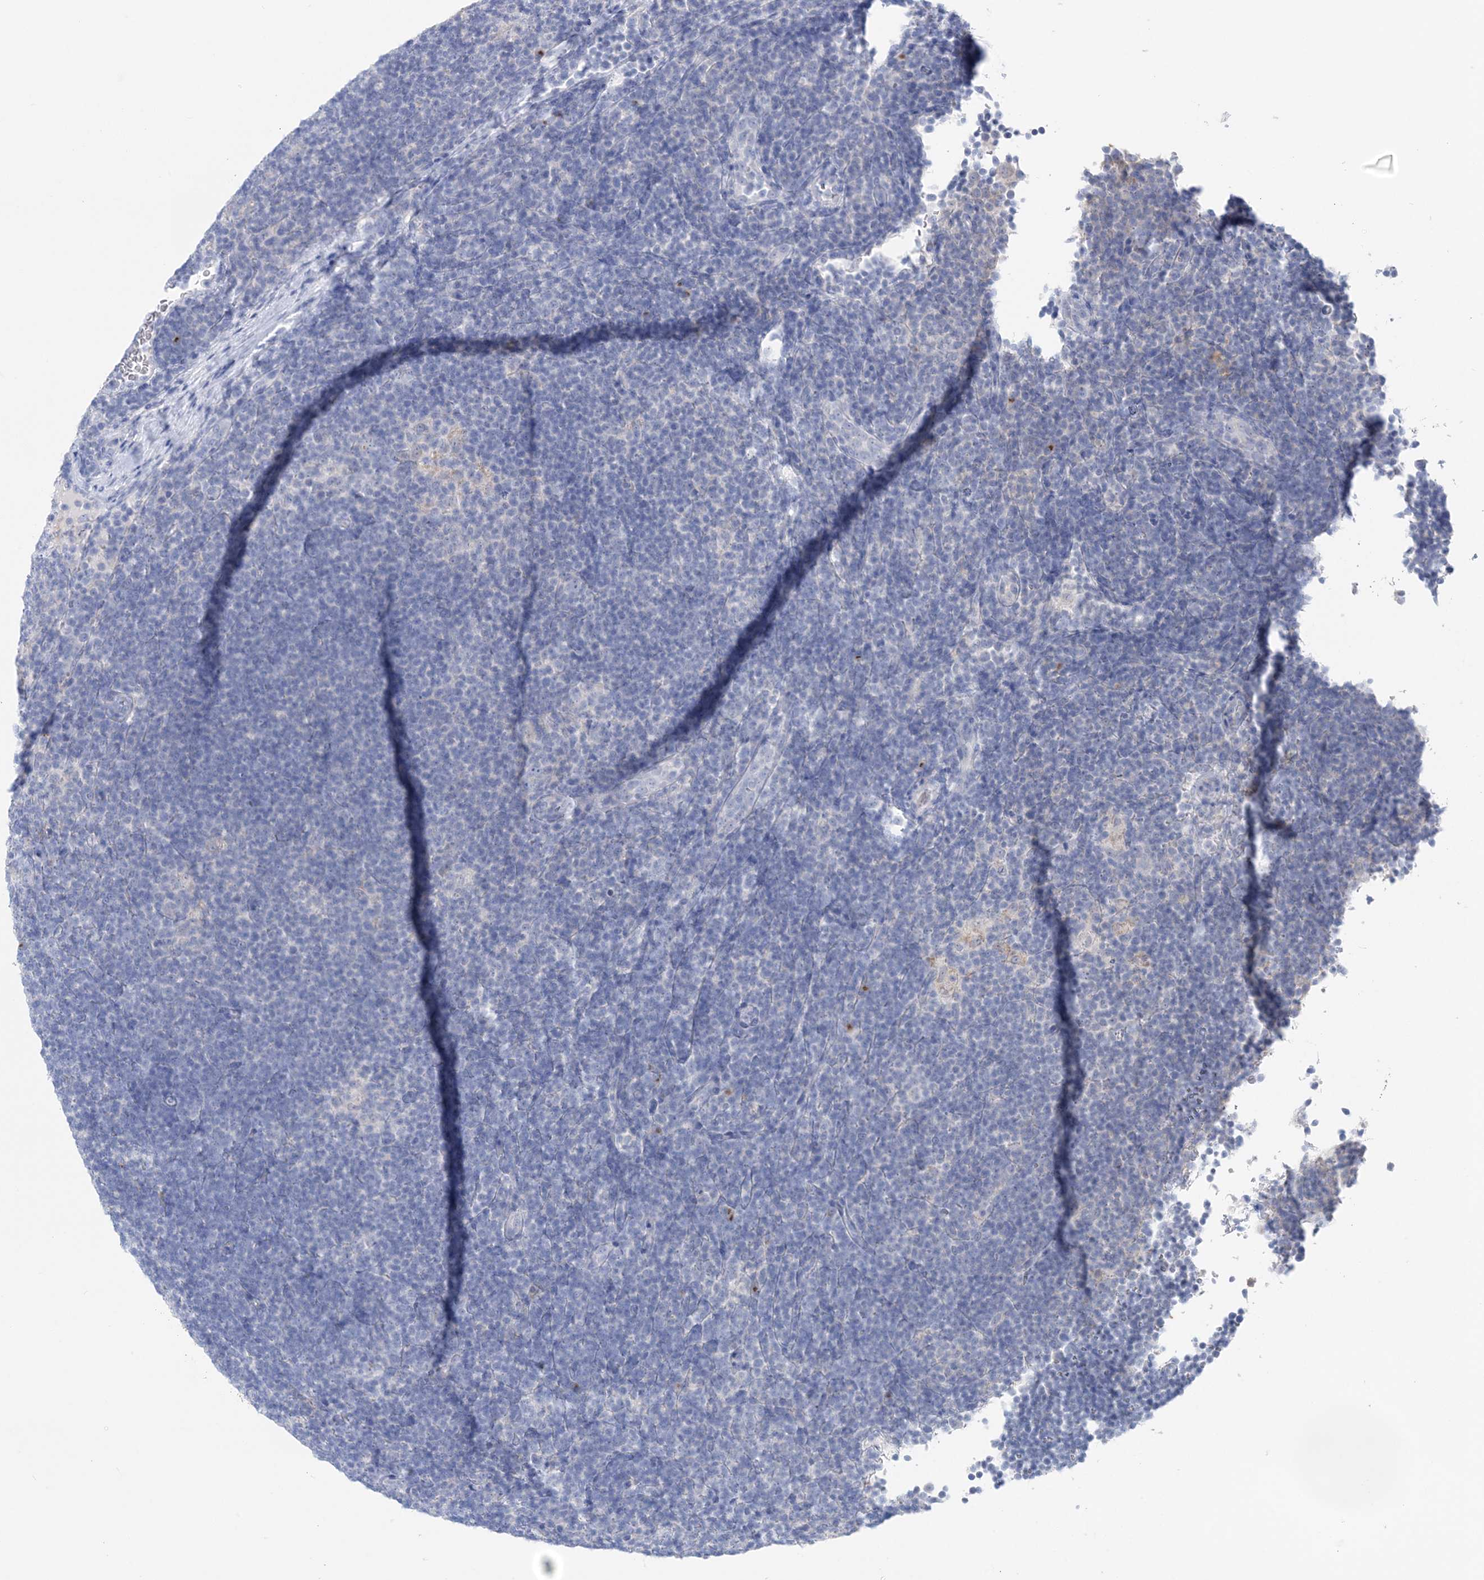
{"staining": {"intensity": "negative", "quantity": "none", "location": "none"}, "tissue": "lymphoma", "cell_type": "Tumor cells", "image_type": "cancer", "snomed": [{"axis": "morphology", "description": "Hodgkin's disease, NOS"}, {"axis": "topography", "description": "Lymph node"}], "caption": "The histopathology image shows no significant expression in tumor cells of lymphoma.", "gene": "SLC5A6", "patient": {"sex": "female", "age": 57}}